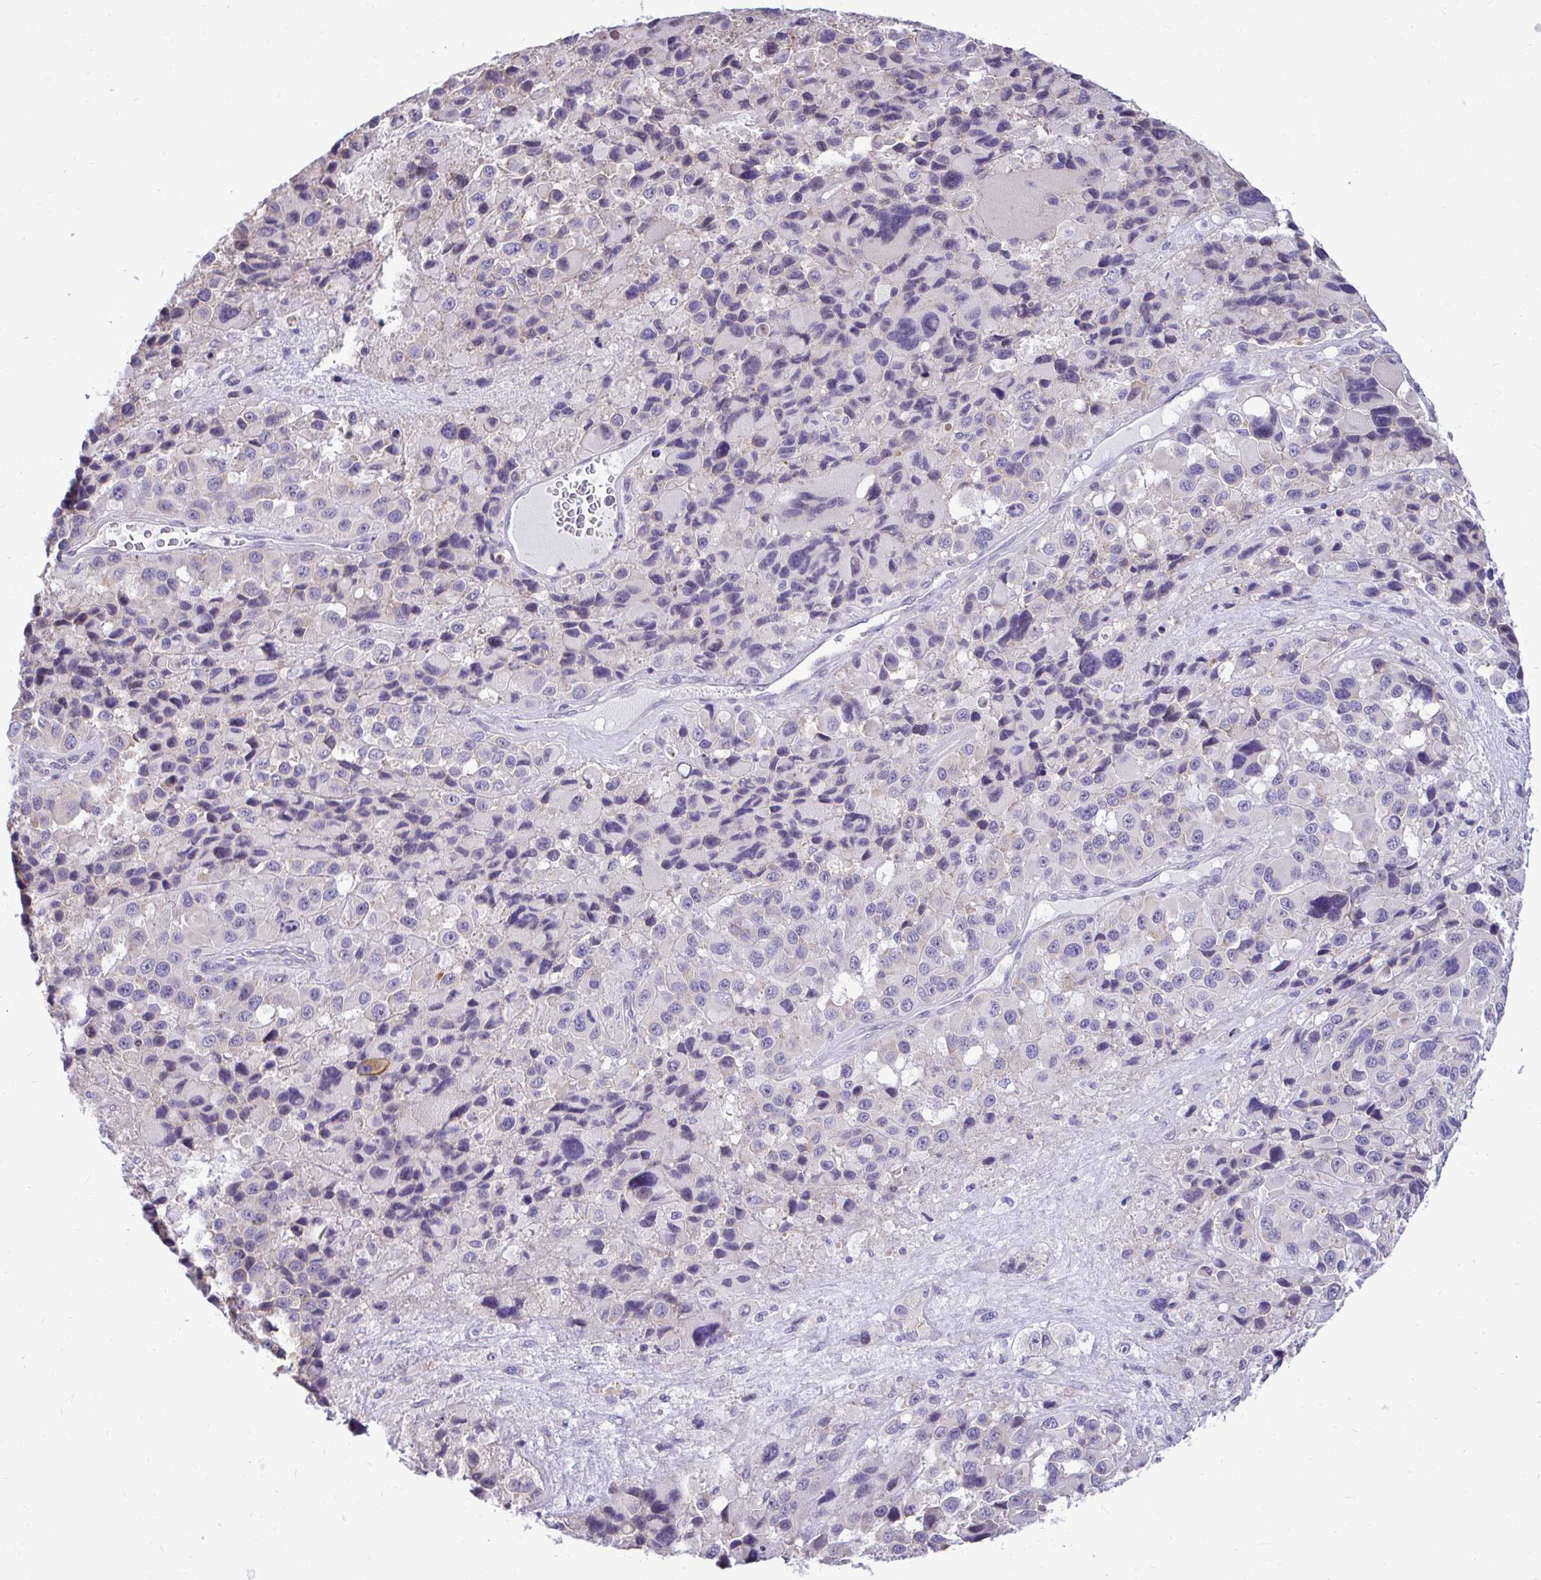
{"staining": {"intensity": "negative", "quantity": "none", "location": "none"}, "tissue": "melanoma", "cell_type": "Tumor cells", "image_type": "cancer", "snomed": [{"axis": "morphology", "description": "Malignant melanoma, Metastatic site"}, {"axis": "topography", "description": "Lymph node"}], "caption": "The immunohistochemistry histopathology image has no significant staining in tumor cells of malignant melanoma (metastatic site) tissue. Brightfield microscopy of immunohistochemistry stained with DAB (3,3'-diaminobenzidine) (brown) and hematoxylin (blue), captured at high magnification.", "gene": "PIGK", "patient": {"sex": "female", "age": 65}}